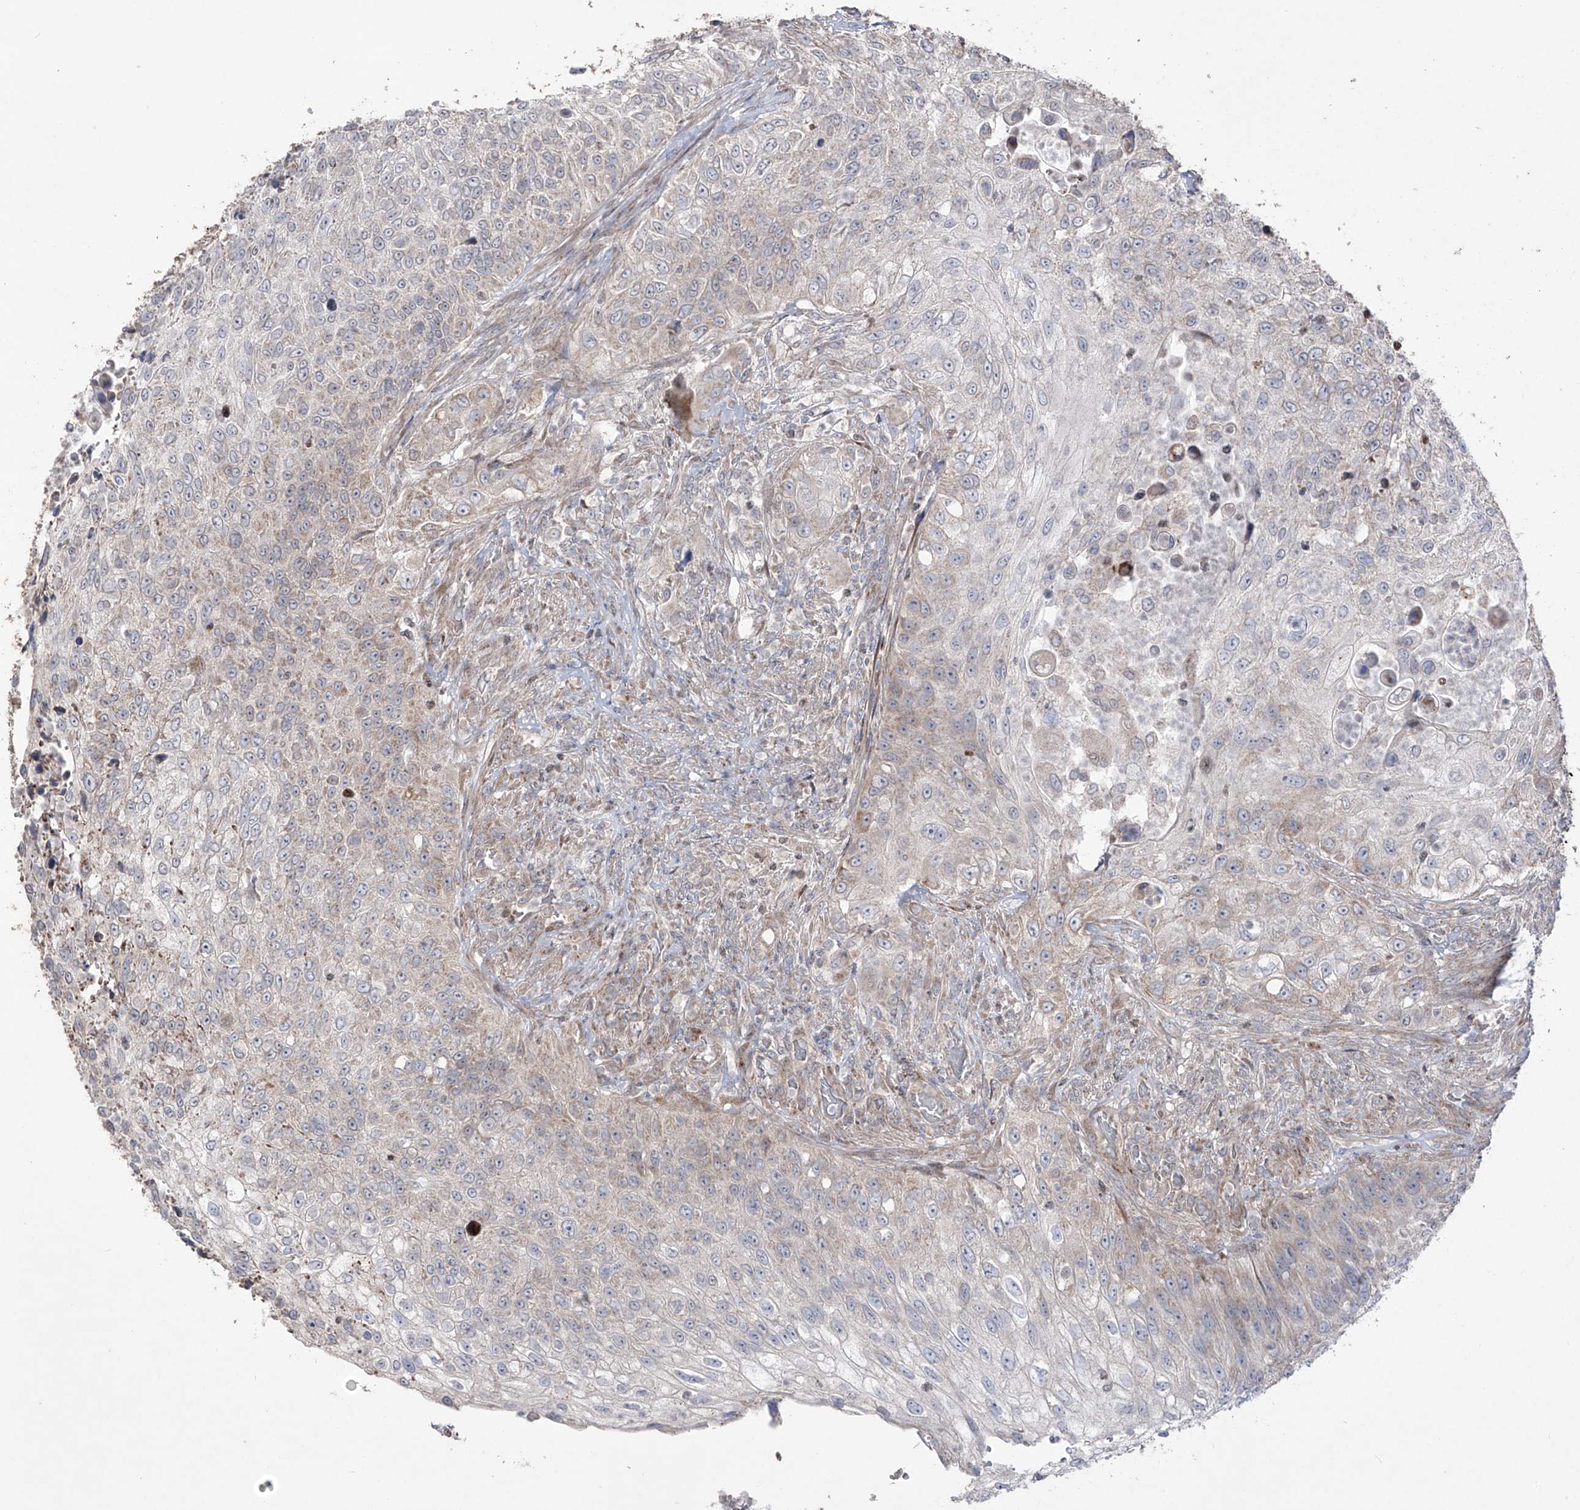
{"staining": {"intensity": "negative", "quantity": "none", "location": "none"}, "tissue": "urothelial cancer", "cell_type": "Tumor cells", "image_type": "cancer", "snomed": [{"axis": "morphology", "description": "Urothelial carcinoma, High grade"}, {"axis": "topography", "description": "Urinary bladder"}], "caption": "Tumor cells show no significant protein staining in high-grade urothelial carcinoma.", "gene": "YKT6", "patient": {"sex": "female", "age": 60}}